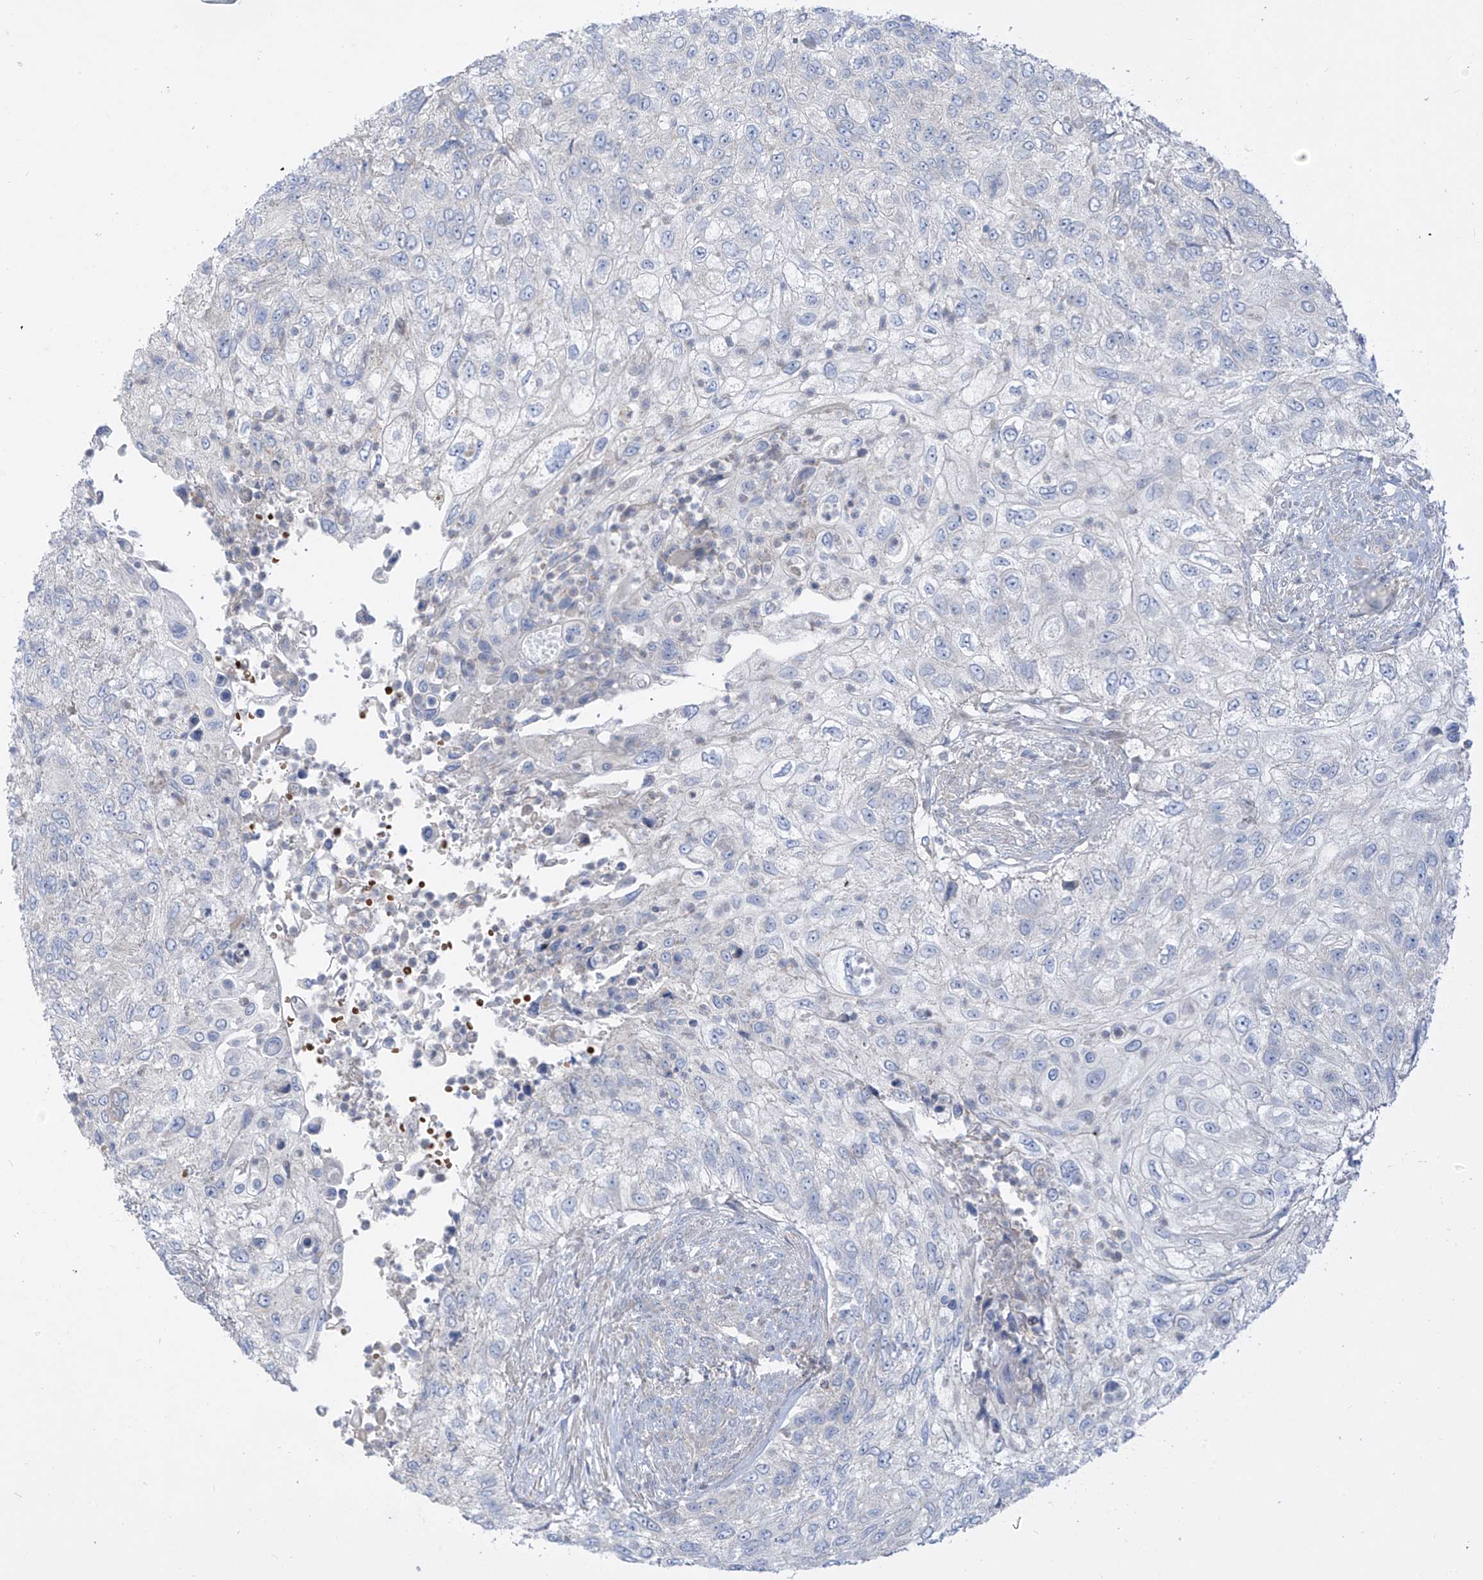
{"staining": {"intensity": "negative", "quantity": "none", "location": "none"}, "tissue": "urothelial cancer", "cell_type": "Tumor cells", "image_type": "cancer", "snomed": [{"axis": "morphology", "description": "Urothelial carcinoma, High grade"}, {"axis": "topography", "description": "Urinary bladder"}], "caption": "A histopathology image of human high-grade urothelial carcinoma is negative for staining in tumor cells.", "gene": "DGKQ", "patient": {"sex": "female", "age": 60}}